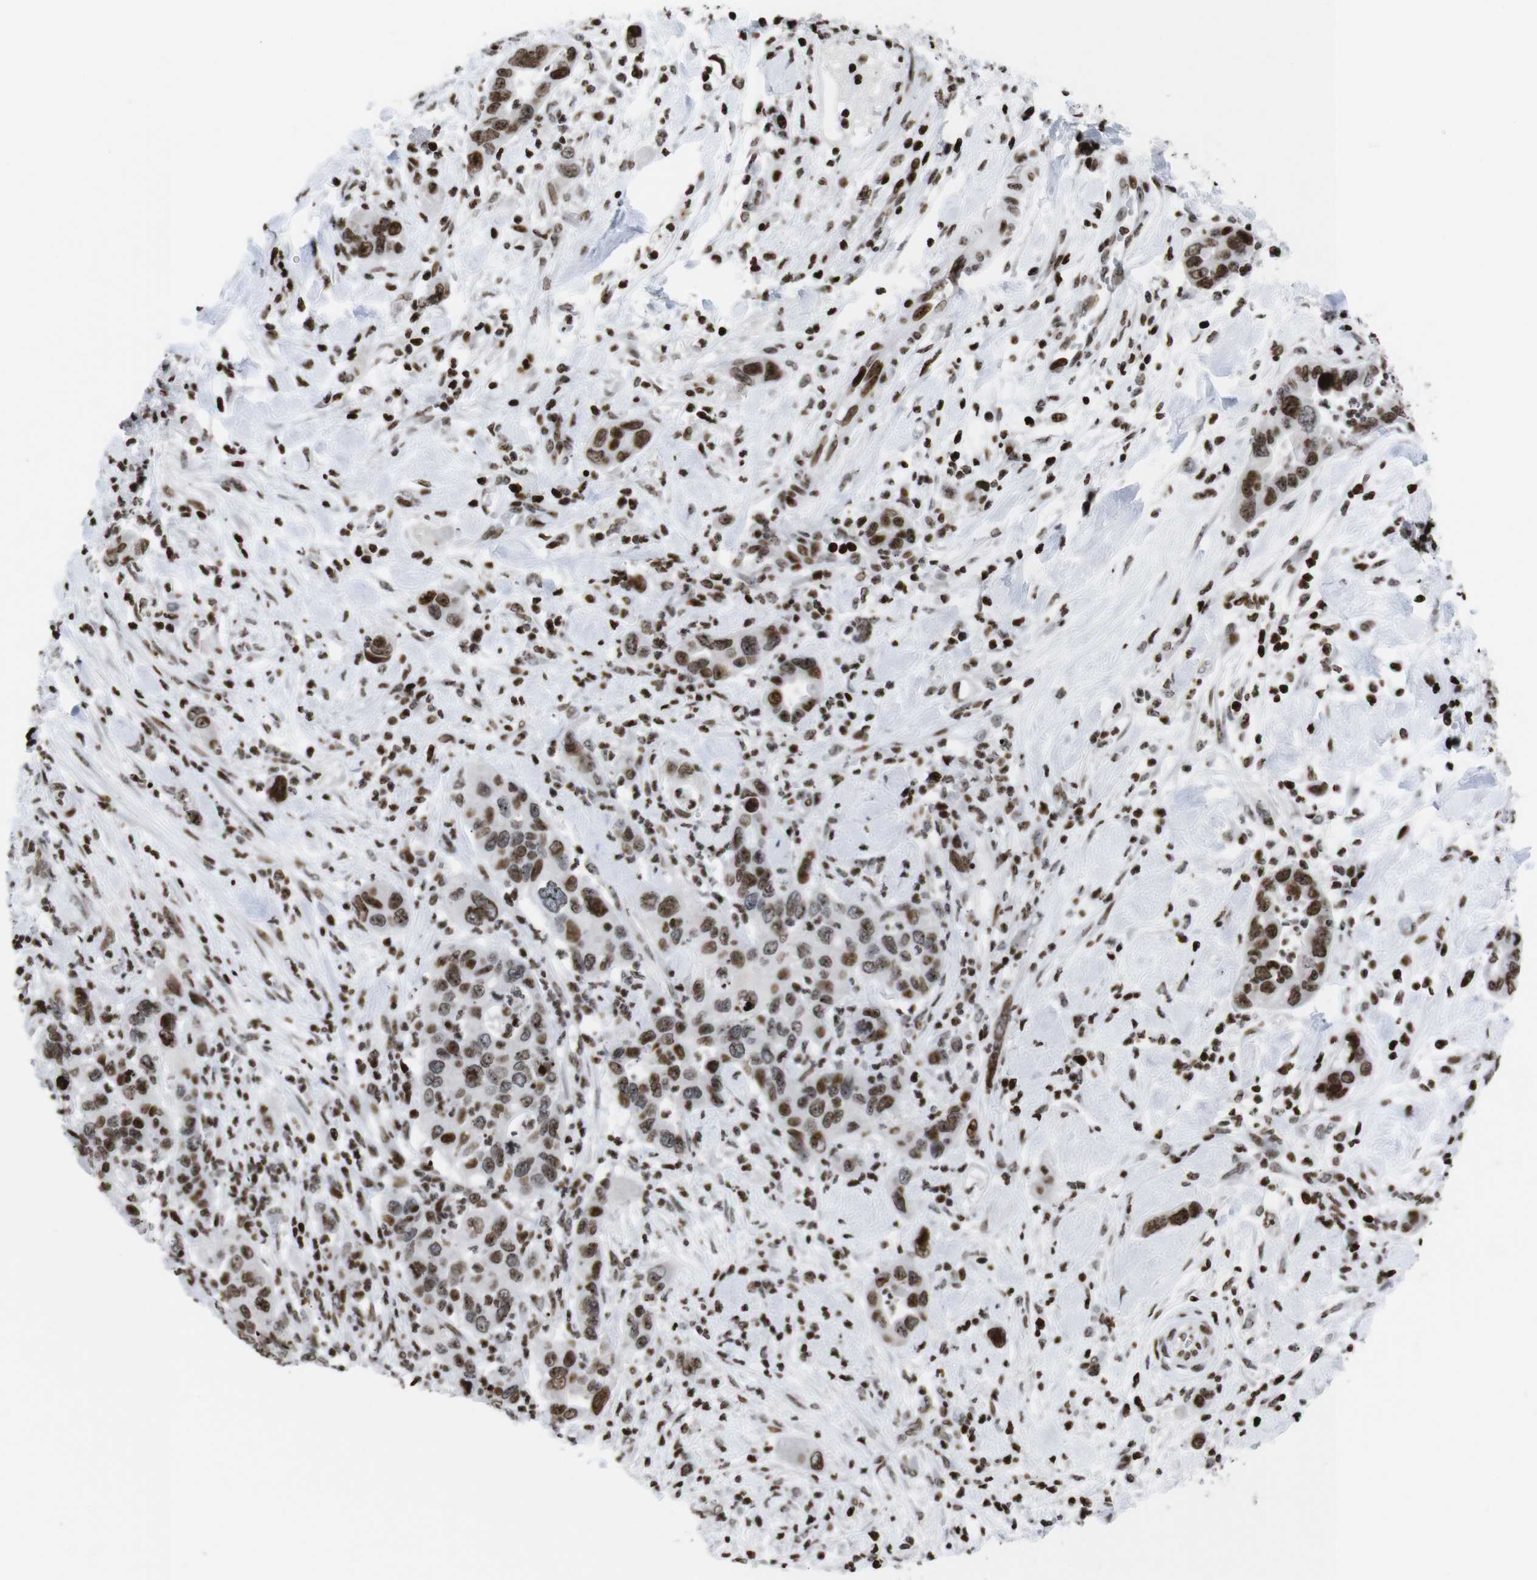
{"staining": {"intensity": "moderate", "quantity": ">75%", "location": "nuclear"}, "tissue": "pancreatic cancer", "cell_type": "Tumor cells", "image_type": "cancer", "snomed": [{"axis": "morphology", "description": "Adenocarcinoma, NOS"}, {"axis": "topography", "description": "Pancreas"}], "caption": "Adenocarcinoma (pancreatic) was stained to show a protein in brown. There is medium levels of moderate nuclear positivity in about >75% of tumor cells.", "gene": "H1-4", "patient": {"sex": "female", "age": 71}}